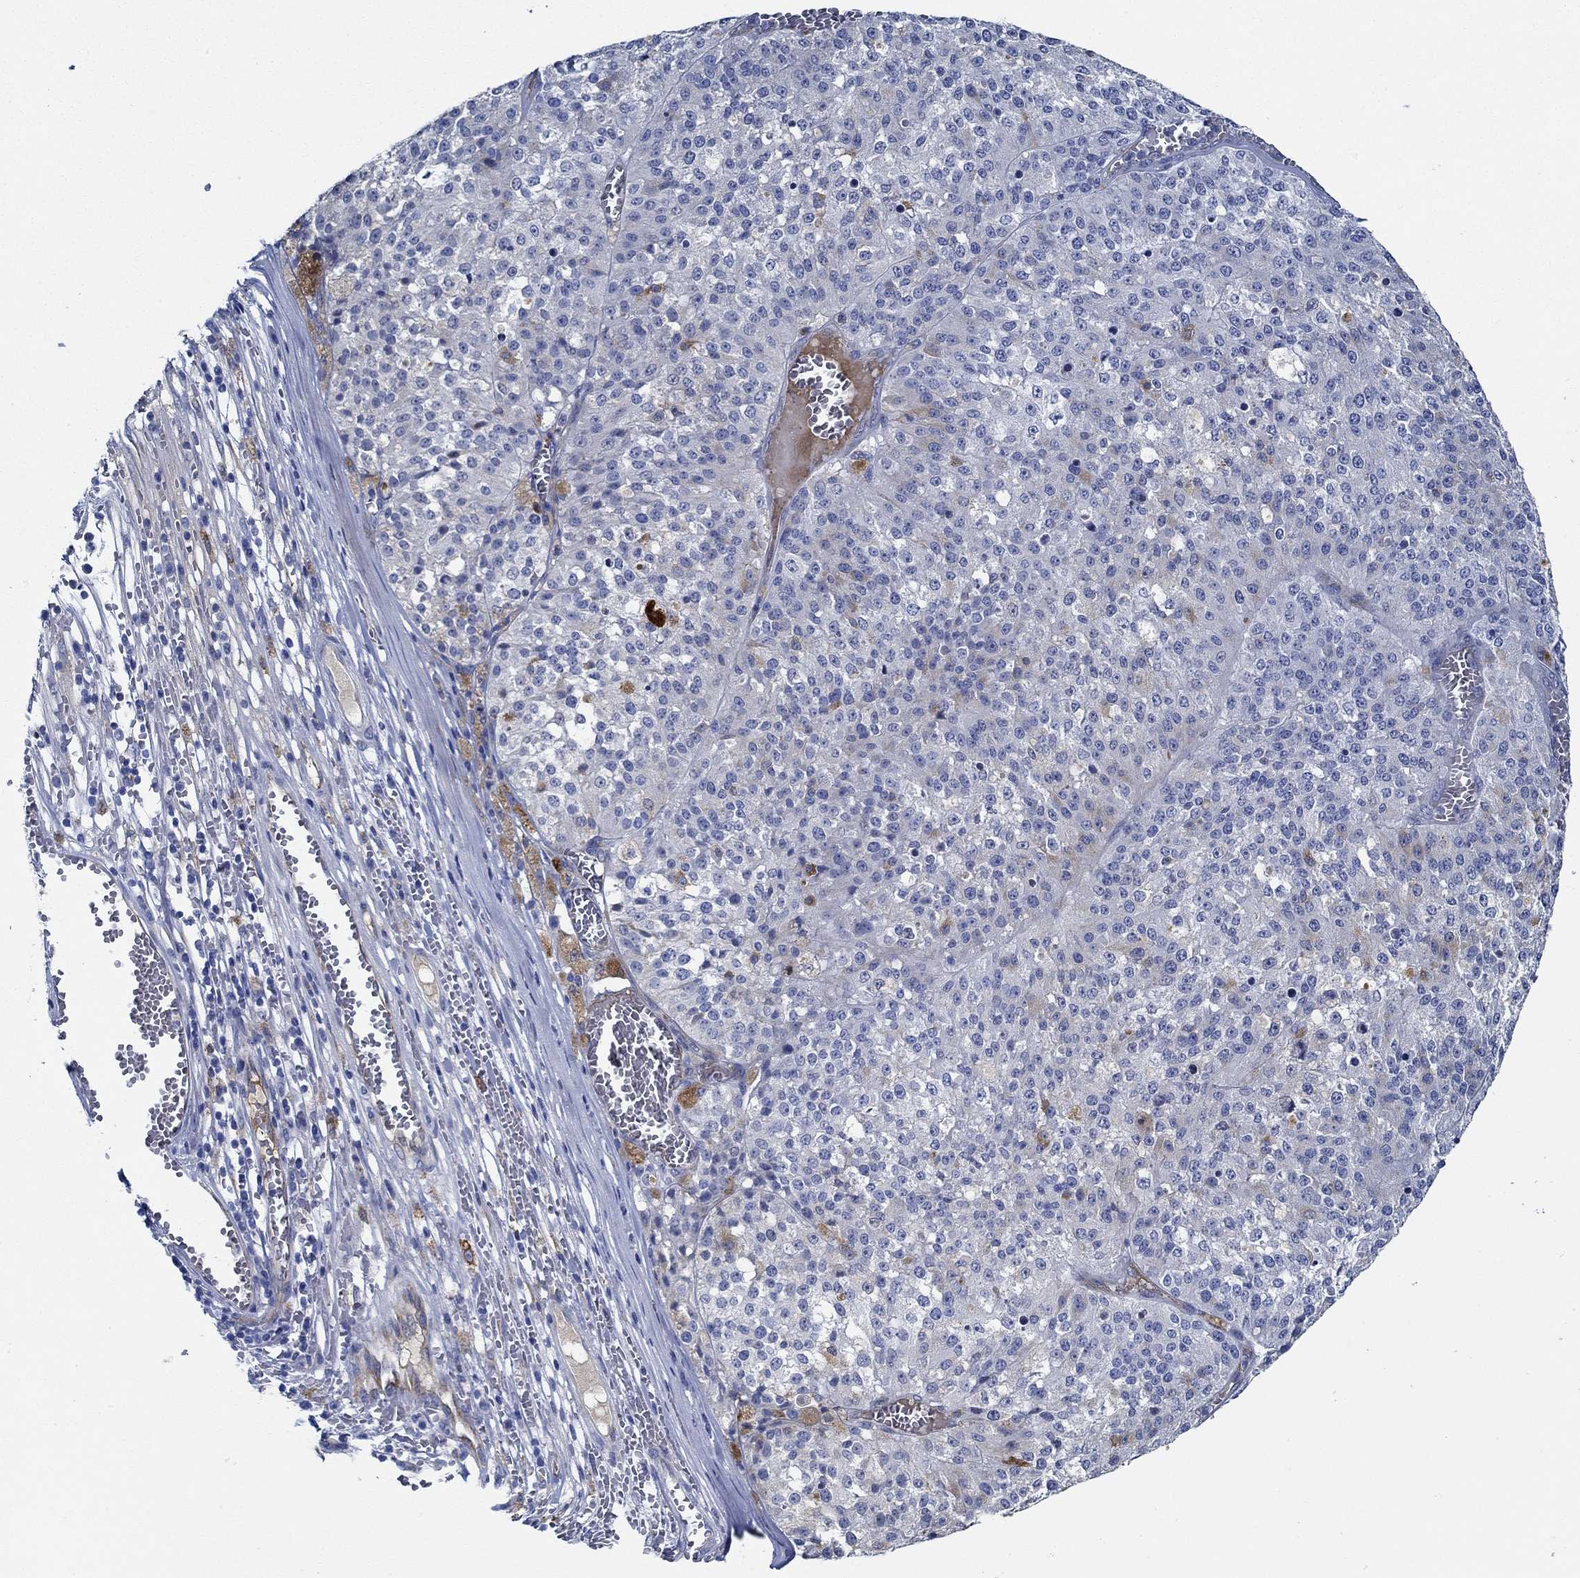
{"staining": {"intensity": "negative", "quantity": "none", "location": "none"}, "tissue": "melanoma", "cell_type": "Tumor cells", "image_type": "cancer", "snomed": [{"axis": "morphology", "description": "Malignant melanoma, Metastatic site"}, {"axis": "topography", "description": "Lymph node"}], "caption": "Melanoma stained for a protein using immunohistochemistry (IHC) reveals no expression tumor cells.", "gene": "HECW2", "patient": {"sex": "female", "age": 64}}